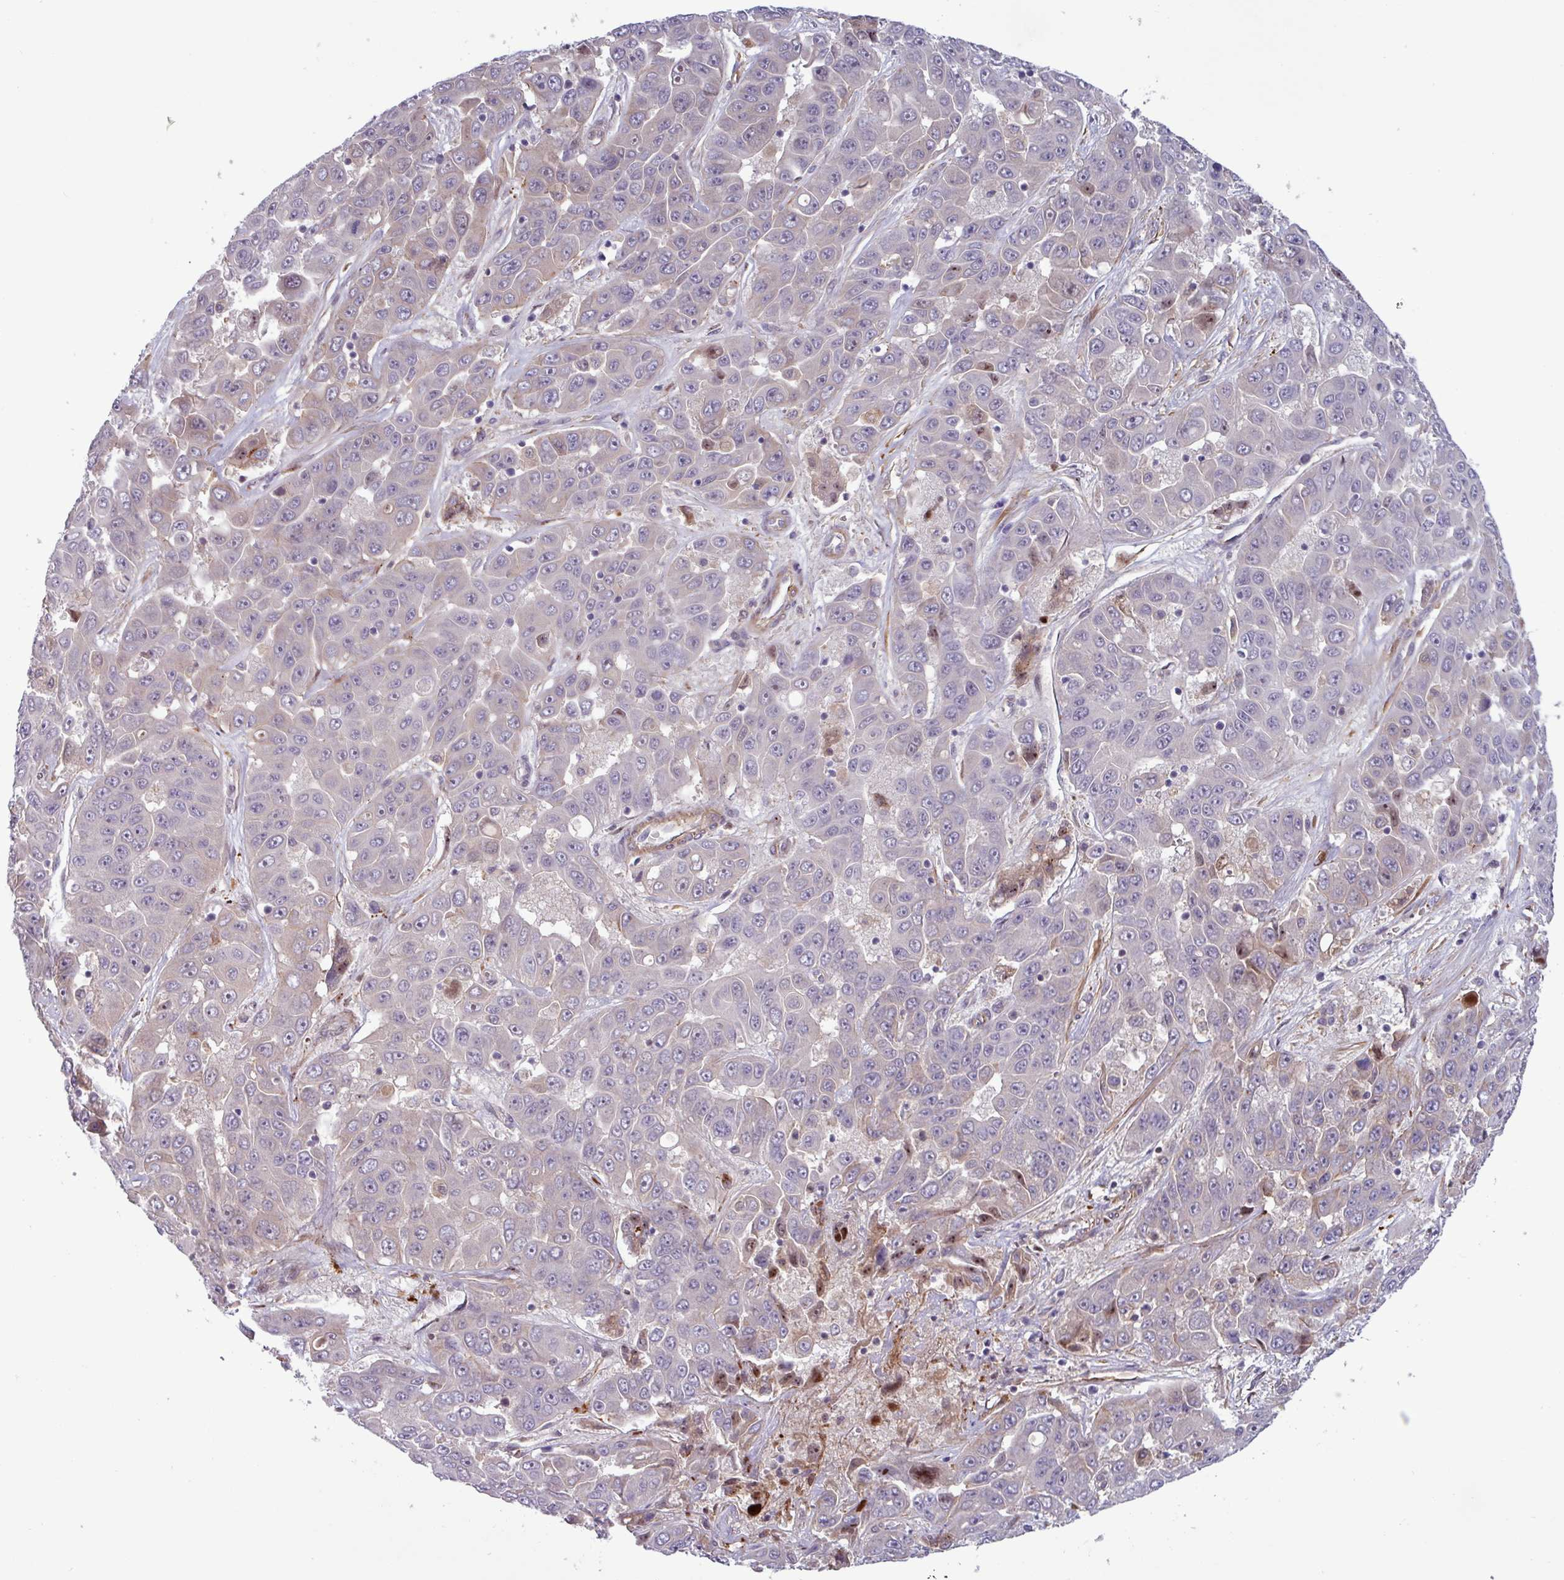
{"staining": {"intensity": "negative", "quantity": "none", "location": "none"}, "tissue": "liver cancer", "cell_type": "Tumor cells", "image_type": "cancer", "snomed": [{"axis": "morphology", "description": "Cholangiocarcinoma"}, {"axis": "topography", "description": "Liver"}], "caption": "Cholangiocarcinoma (liver) was stained to show a protein in brown. There is no significant expression in tumor cells.", "gene": "PCED1A", "patient": {"sex": "female", "age": 52}}